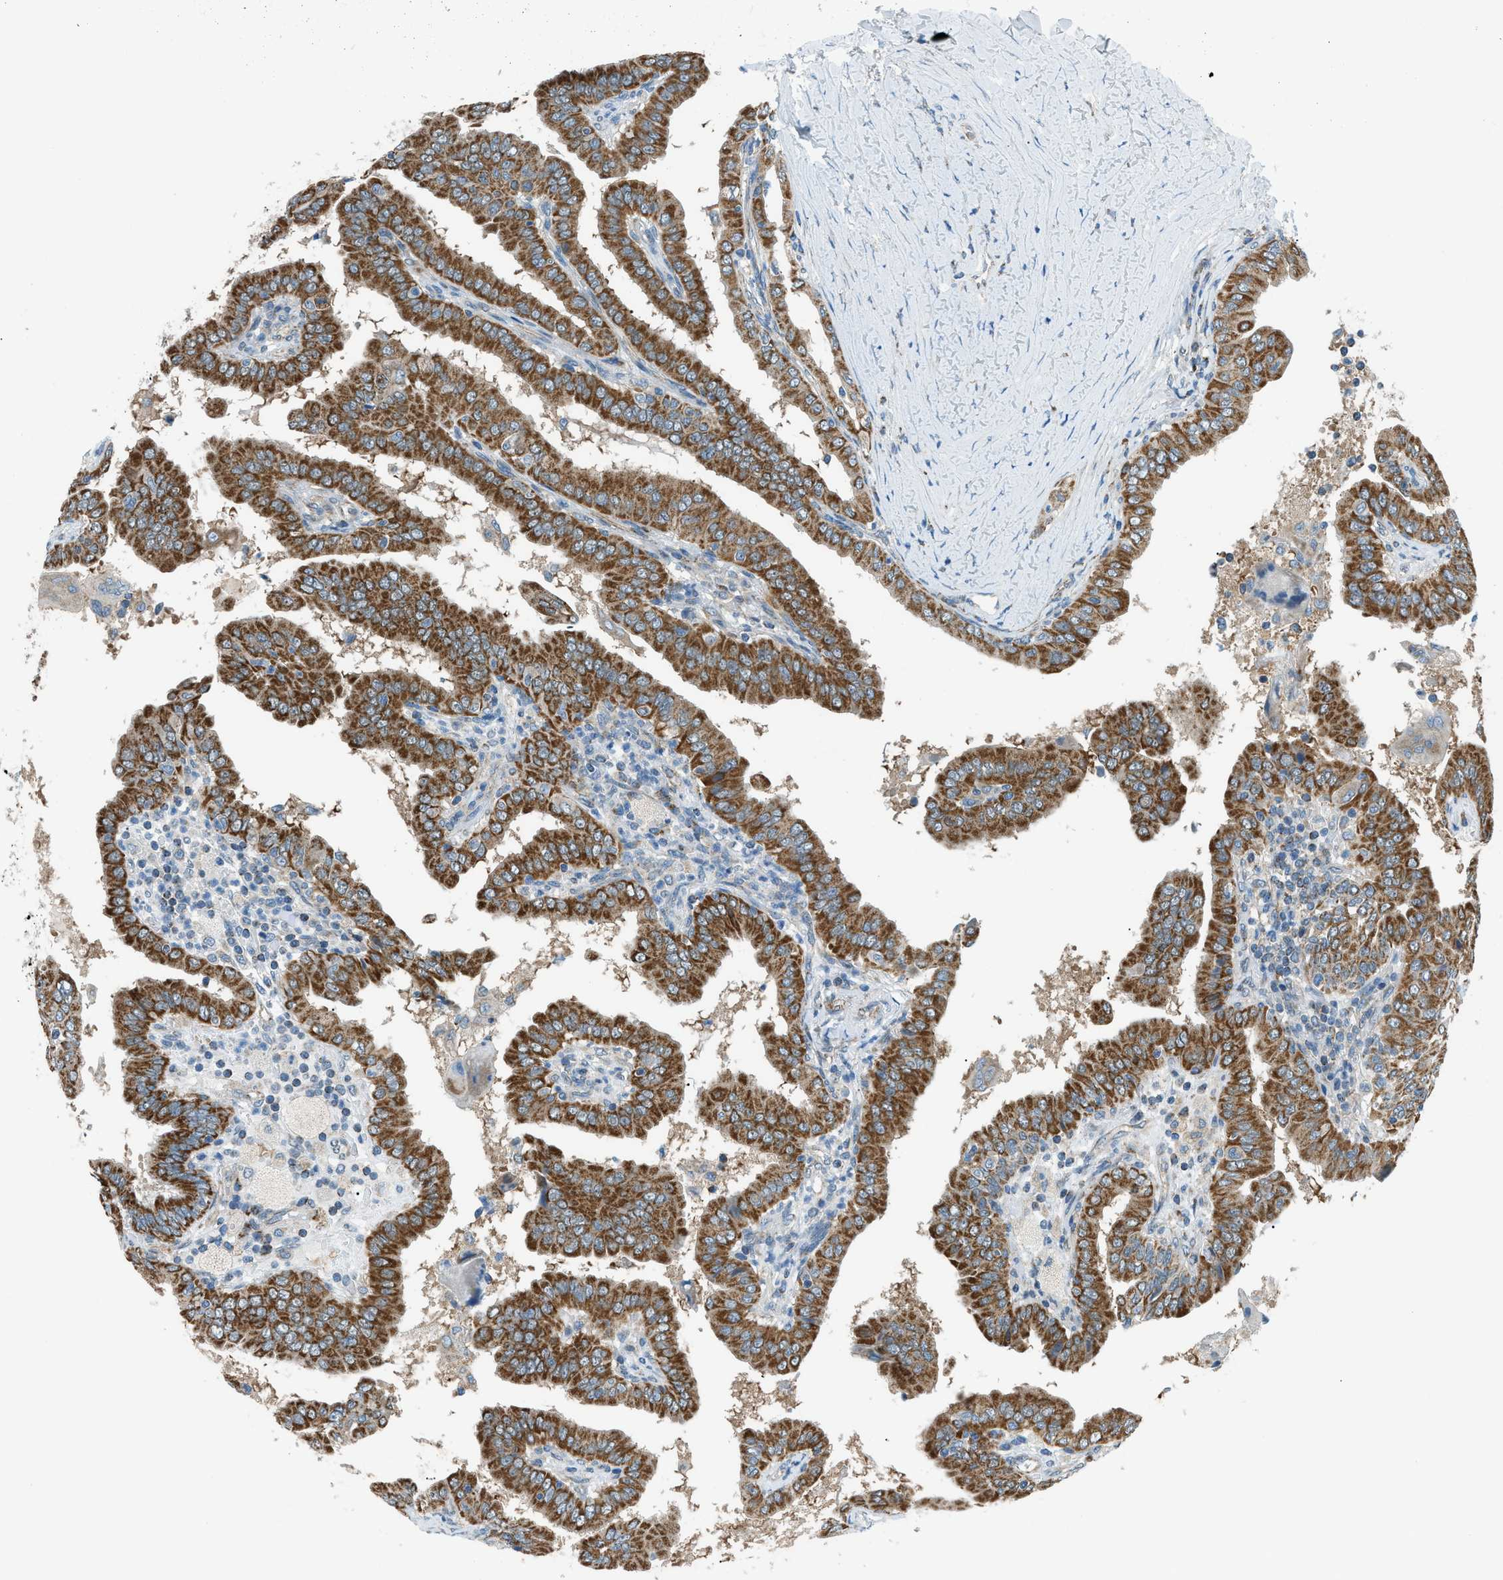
{"staining": {"intensity": "strong", "quantity": ">75%", "location": "cytoplasmic/membranous"}, "tissue": "thyroid cancer", "cell_type": "Tumor cells", "image_type": "cancer", "snomed": [{"axis": "morphology", "description": "Papillary adenocarcinoma, NOS"}, {"axis": "topography", "description": "Thyroid gland"}], "caption": "DAB (3,3'-diaminobenzidine) immunohistochemical staining of papillary adenocarcinoma (thyroid) demonstrates strong cytoplasmic/membranous protein staining in about >75% of tumor cells.", "gene": "PIGG", "patient": {"sex": "male", "age": 33}}